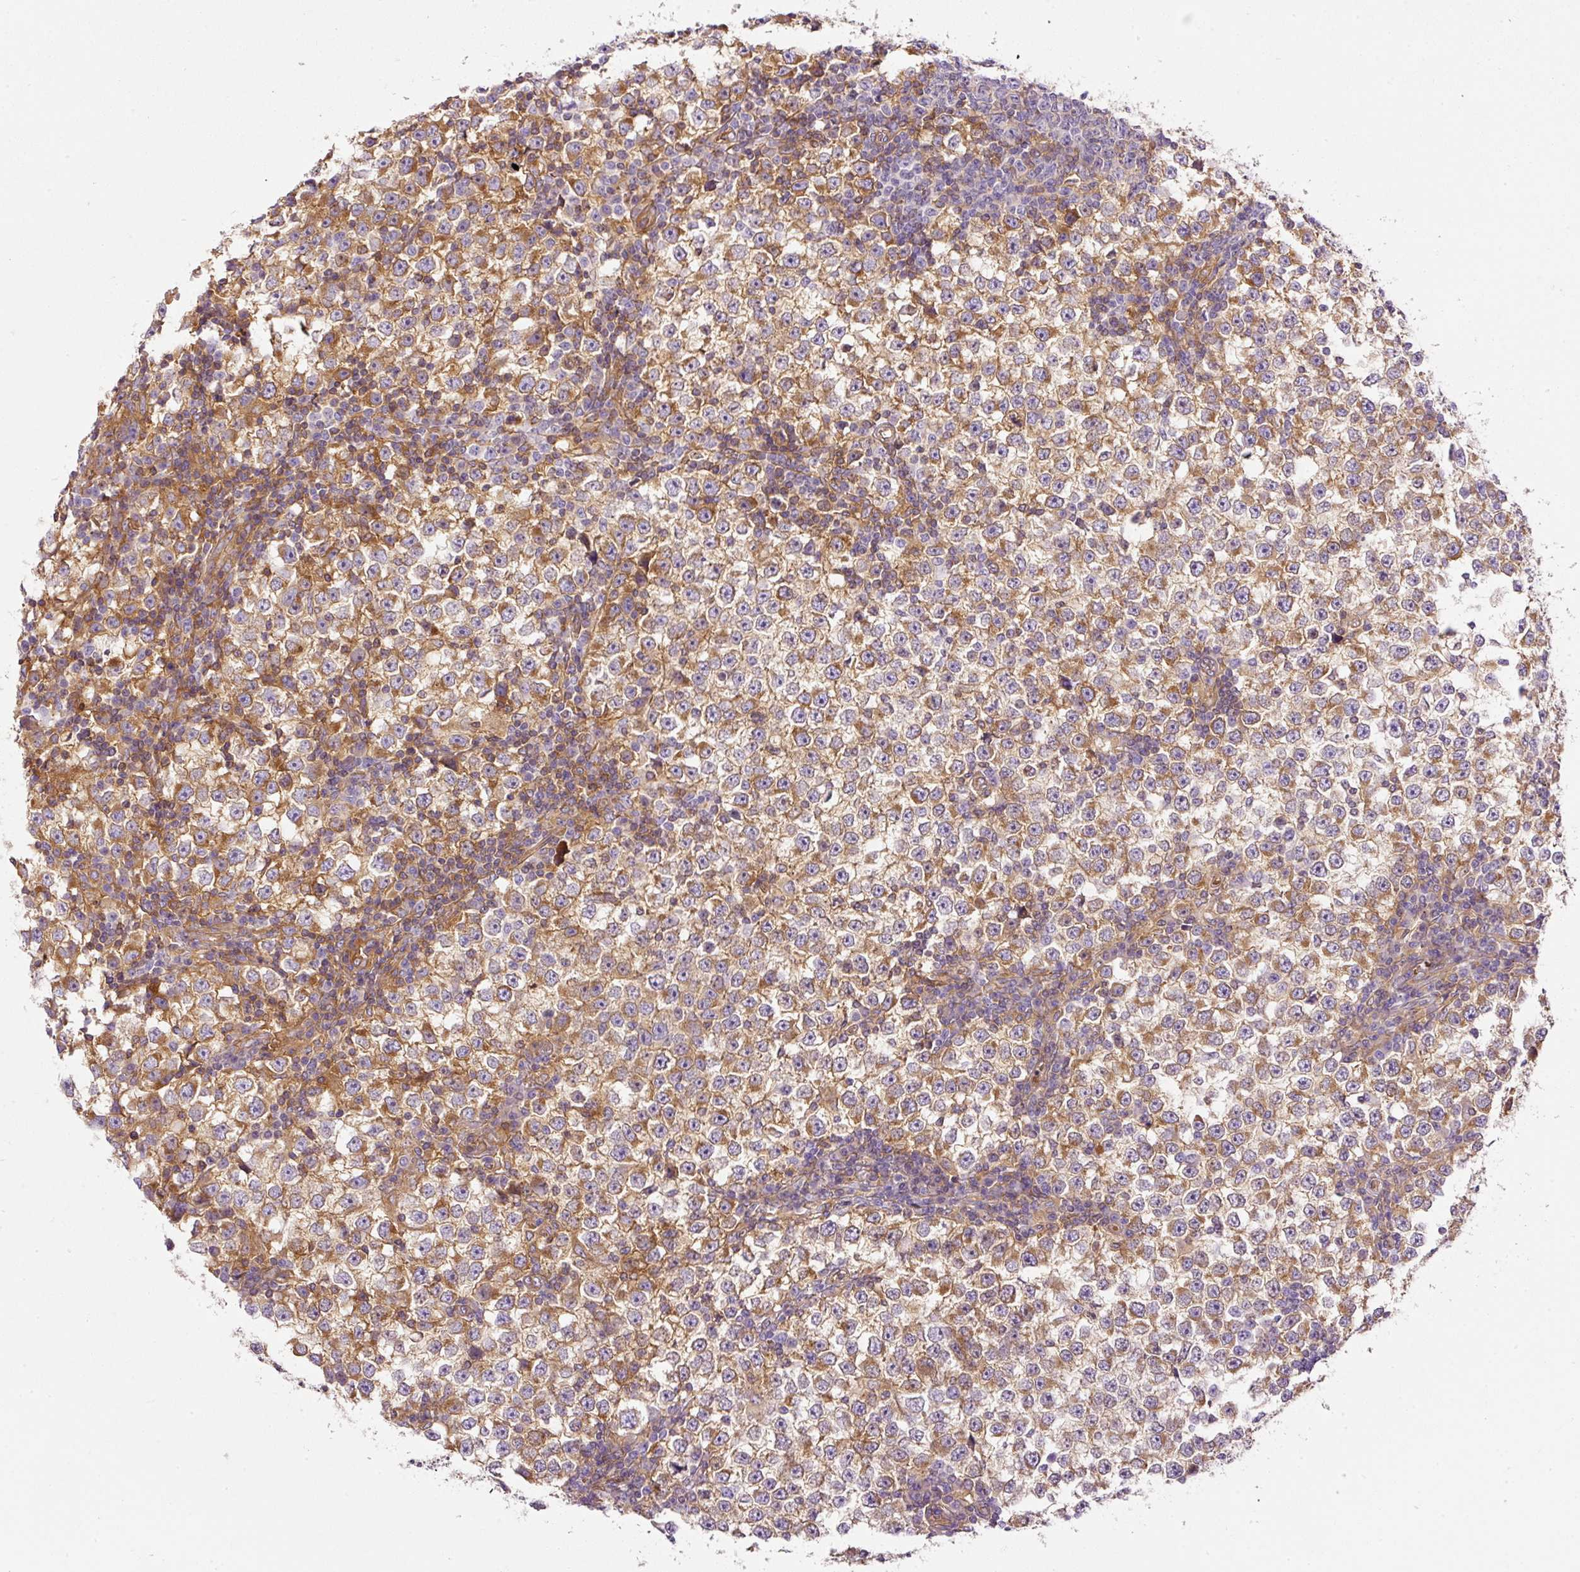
{"staining": {"intensity": "moderate", "quantity": ">75%", "location": "cytoplasmic/membranous"}, "tissue": "testis cancer", "cell_type": "Tumor cells", "image_type": "cancer", "snomed": [{"axis": "morphology", "description": "Seminoma, NOS"}, {"axis": "topography", "description": "Testis"}], "caption": "A brown stain labels moderate cytoplasmic/membranous expression of a protein in seminoma (testis) tumor cells.", "gene": "TBC1D2B", "patient": {"sex": "male", "age": 65}}